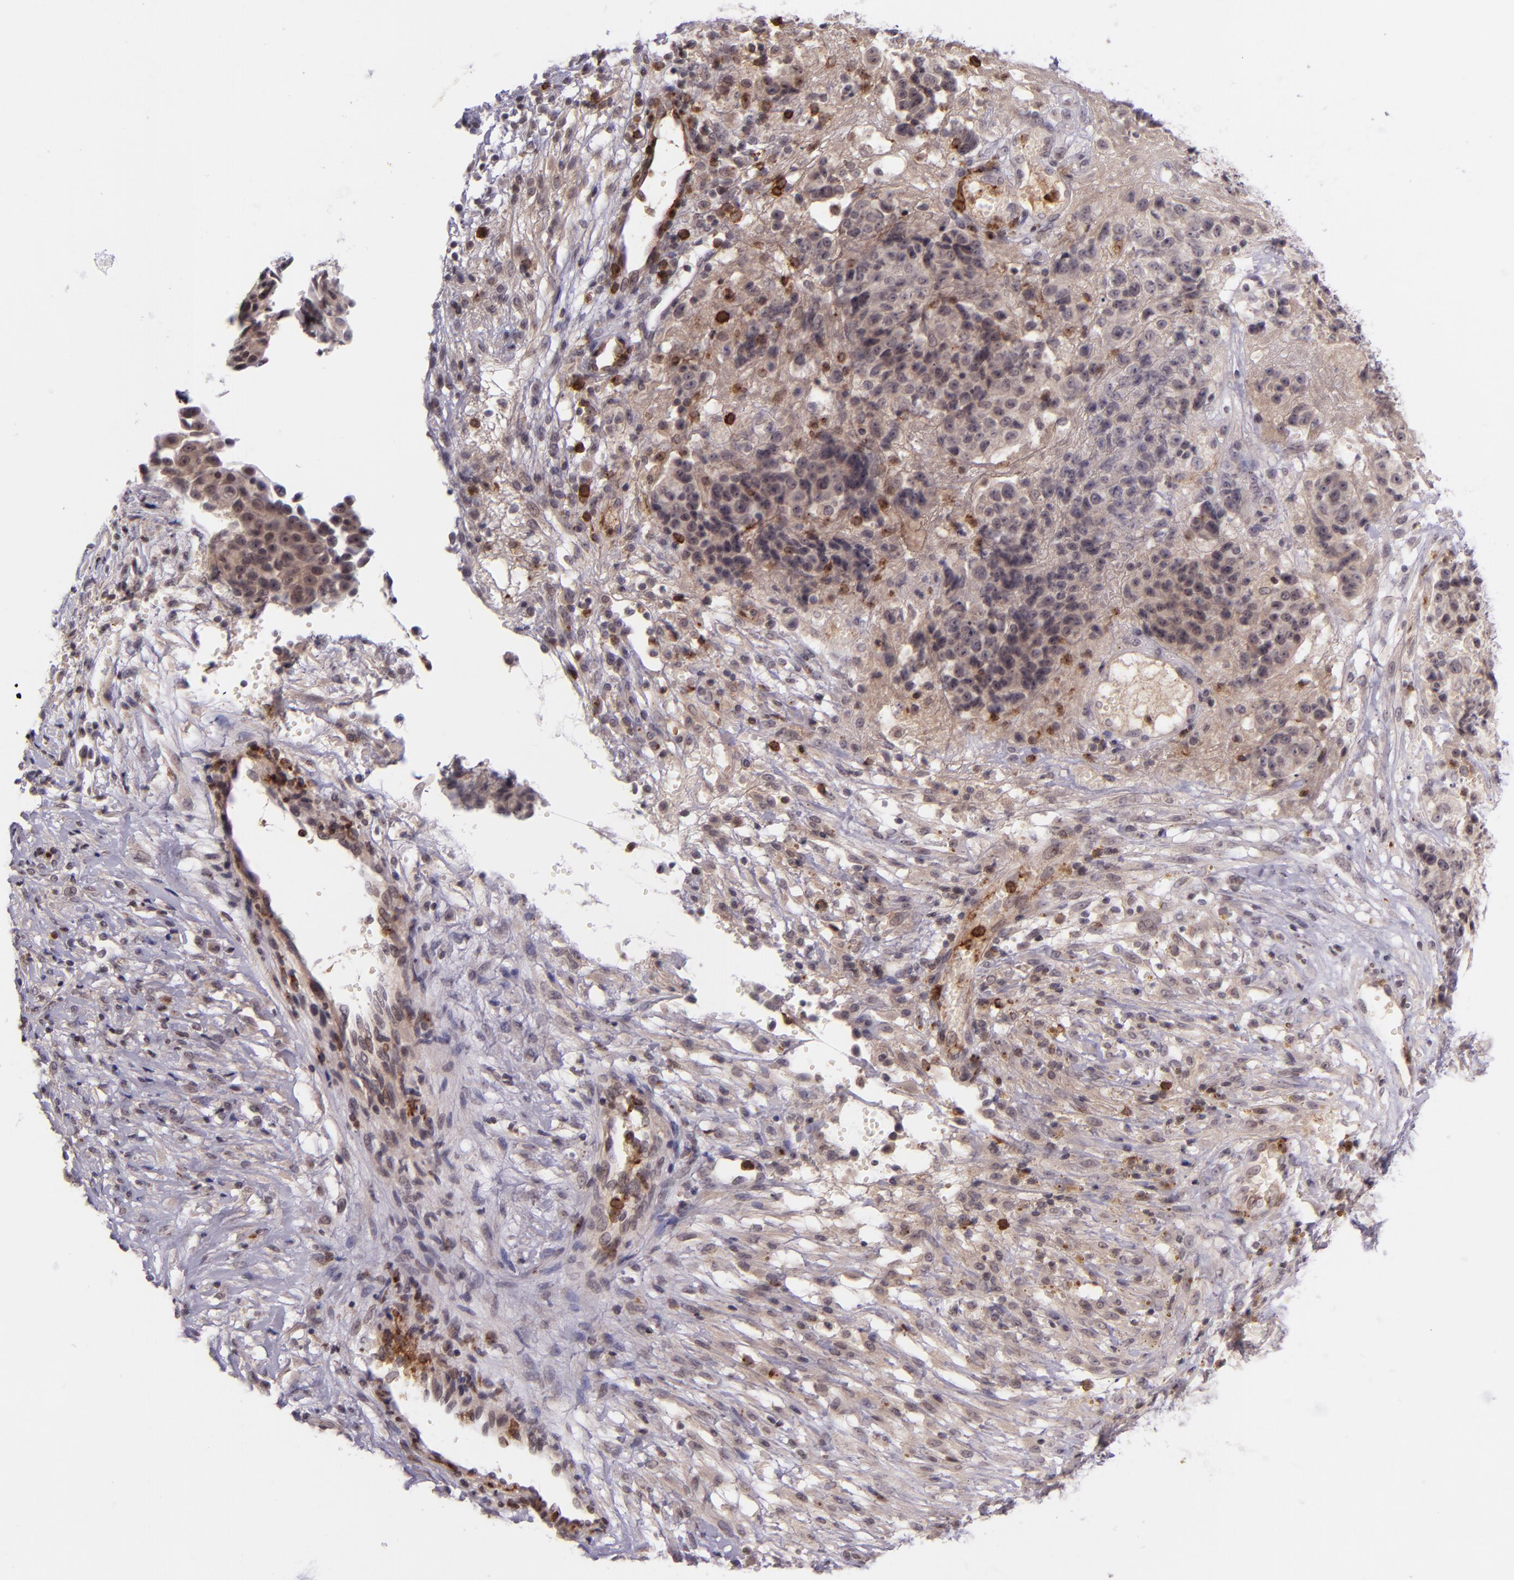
{"staining": {"intensity": "weak", "quantity": "25%-75%", "location": "cytoplasmic/membranous"}, "tissue": "ovarian cancer", "cell_type": "Tumor cells", "image_type": "cancer", "snomed": [{"axis": "morphology", "description": "Carcinoma, endometroid"}, {"axis": "topography", "description": "Ovary"}], "caption": "Human ovarian cancer (endometroid carcinoma) stained for a protein (brown) displays weak cytoplasmic/membranous positive staining in approximately 25%-75% of tumor cells.", "gene": "SELL", "patient": {"sex": "female", "age": 42}}